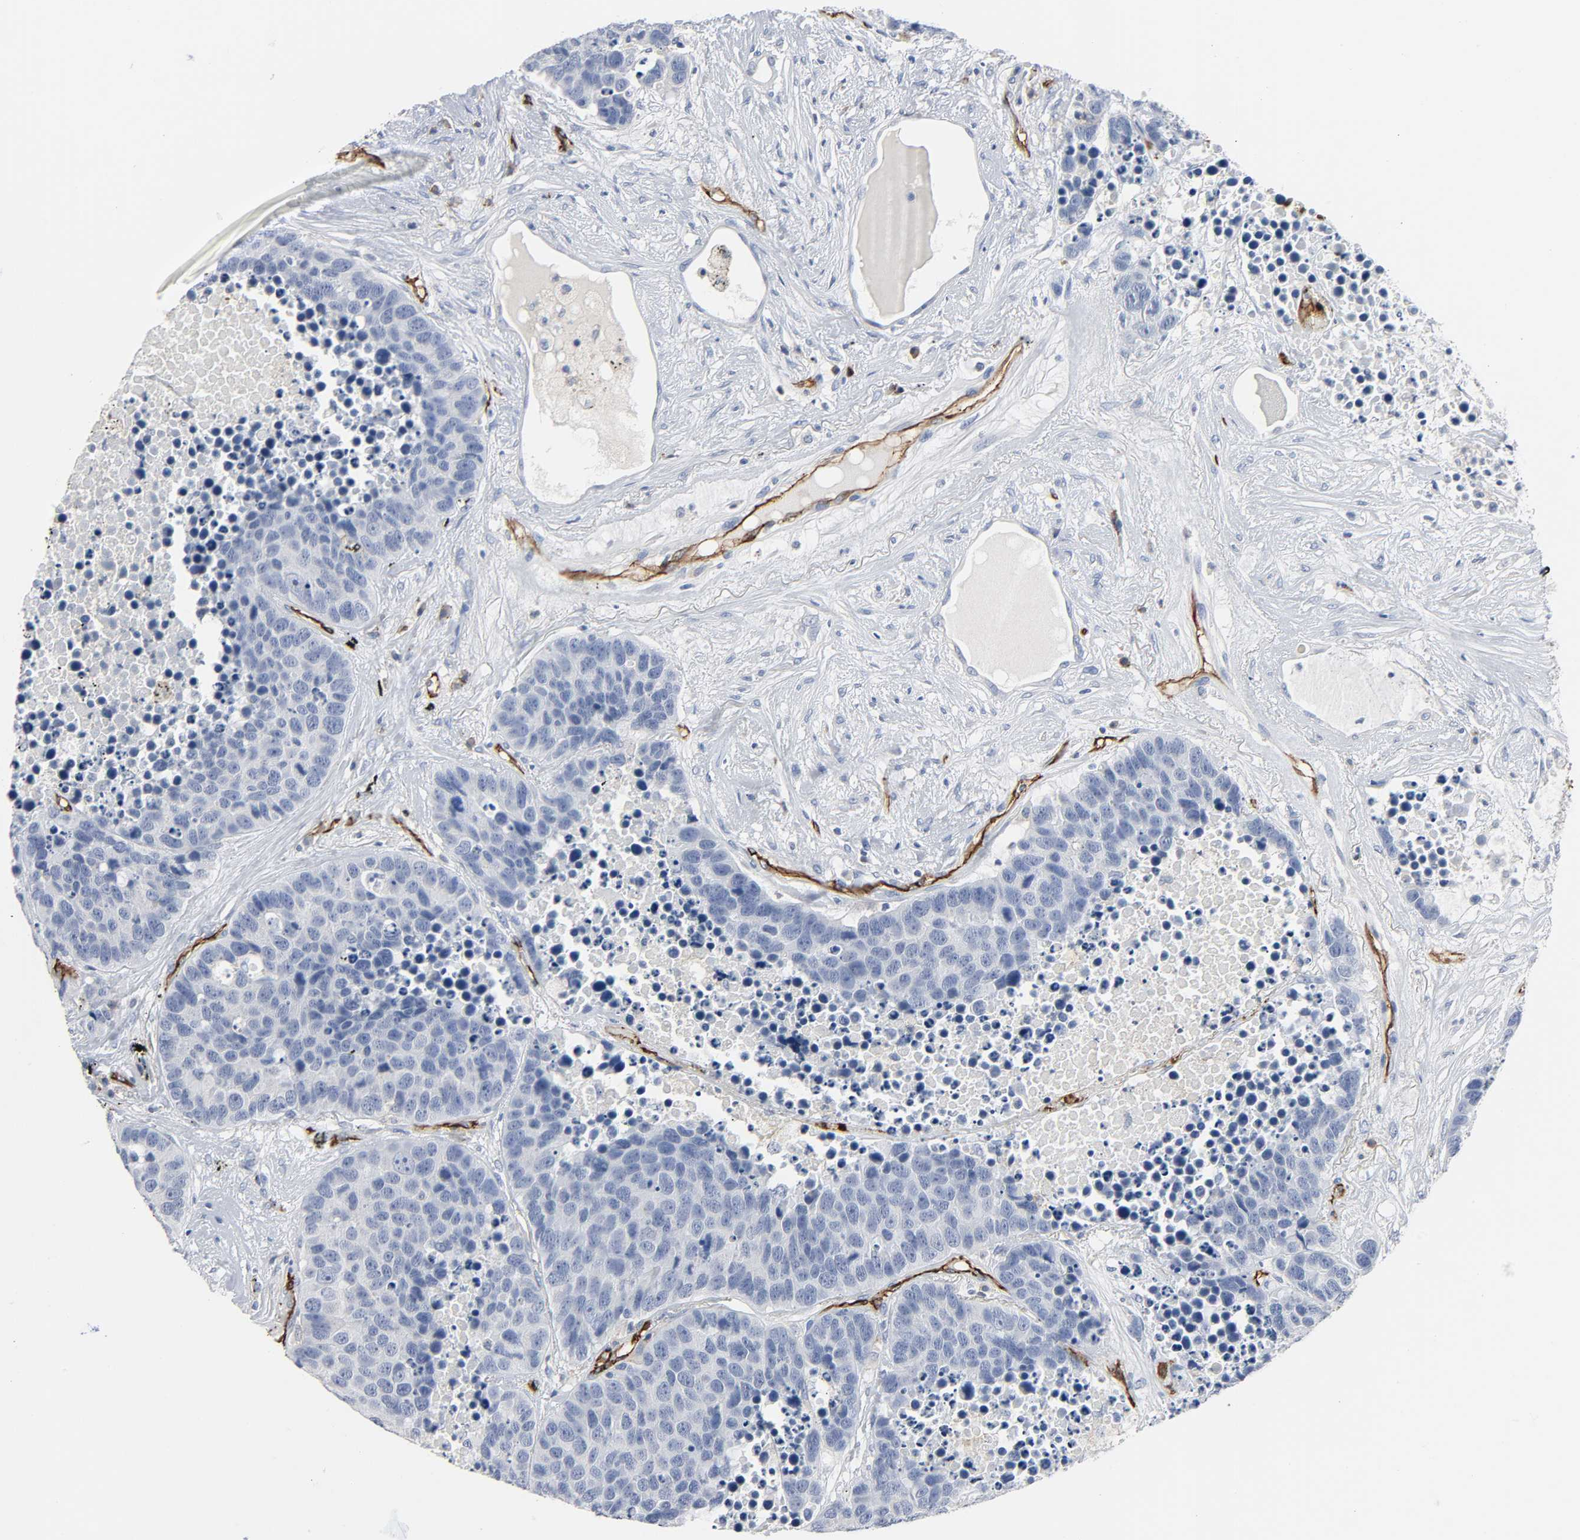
{"staining": {"intensity": "negative", "quantity": "none", "location": "none"}, "tissue": "carcinoid", "cell_type": "Tumor cells", "image_type": "cancer", "snomed": [{"axis": "morphology", "description": "Carcinoid, malignant, NOS"}, {"axis": "topography", "description": "Lung"}], "caption": "High magnification brightfield microscopy of carcinoid stained with DAB (brown) and counterstained with hematoxylin (blue): tumor cells show no significant expression. The staining was performed using DAB (3,3'-diaminobenzidine) to visualize the protein expression in brown, while the nuclei were stained in blue with hematoxylin (Magnification: 20x).", "gene": "PECAM1", "patient": {"sex": "male", "age": 60}}